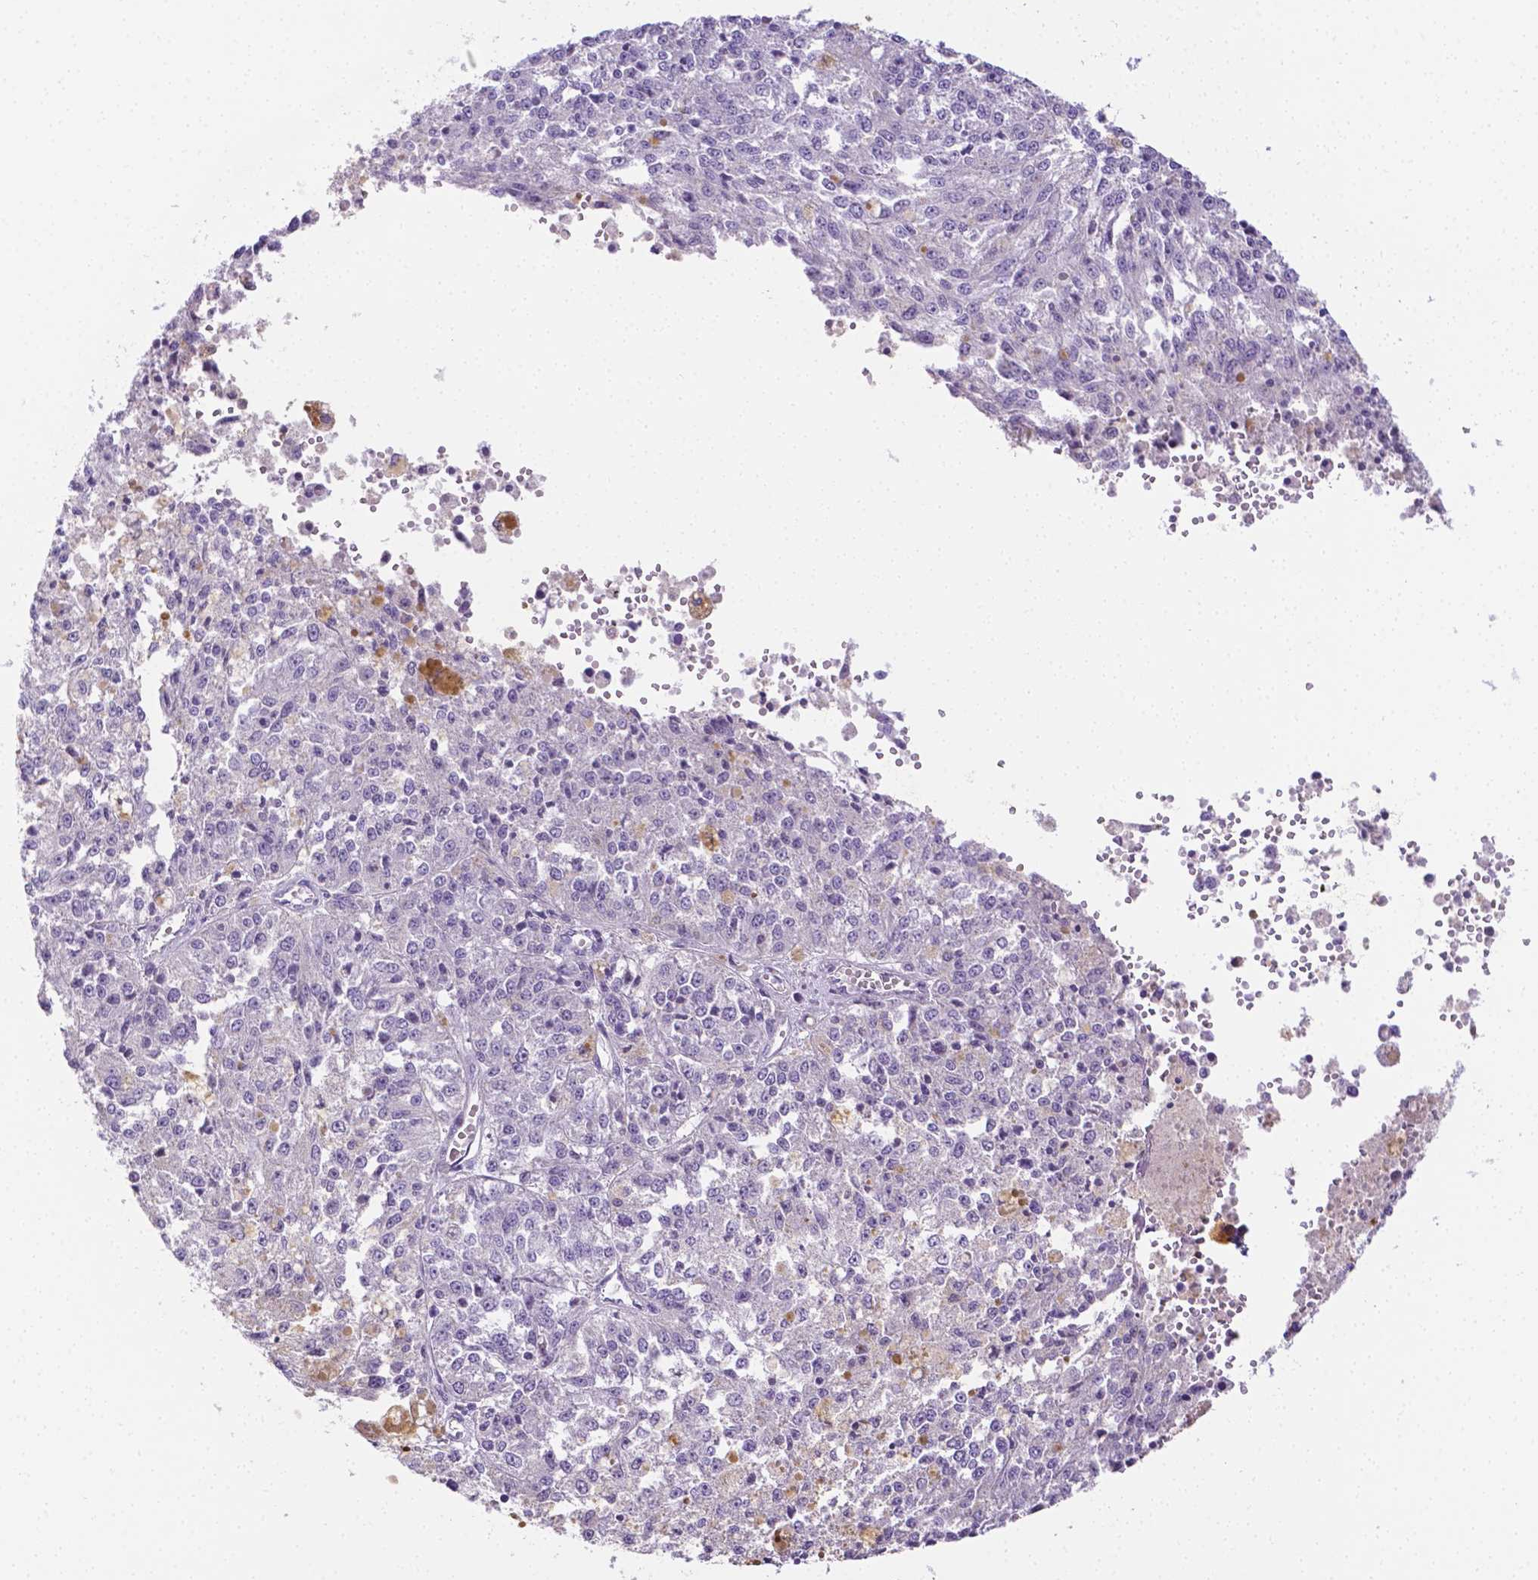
{"staining": {"intensity": "negative", "quantity": "none", "location": "none"}, "tissue": "melanoma", "cell_type": "Tumor cells", "image_type": "cancer", "snomed": [{"axis": "morphology", "description": "Malignant melanoma, Metastatic site"}, {"axis": "topography", "description": "Lymph node"}], "caption": "Protein analysis of malignant melanoma (metastatic site) reveals no significant positivity in tumor cells.", "gene": "NXPH2", "patient": {"sex": "female", "age": 64}}